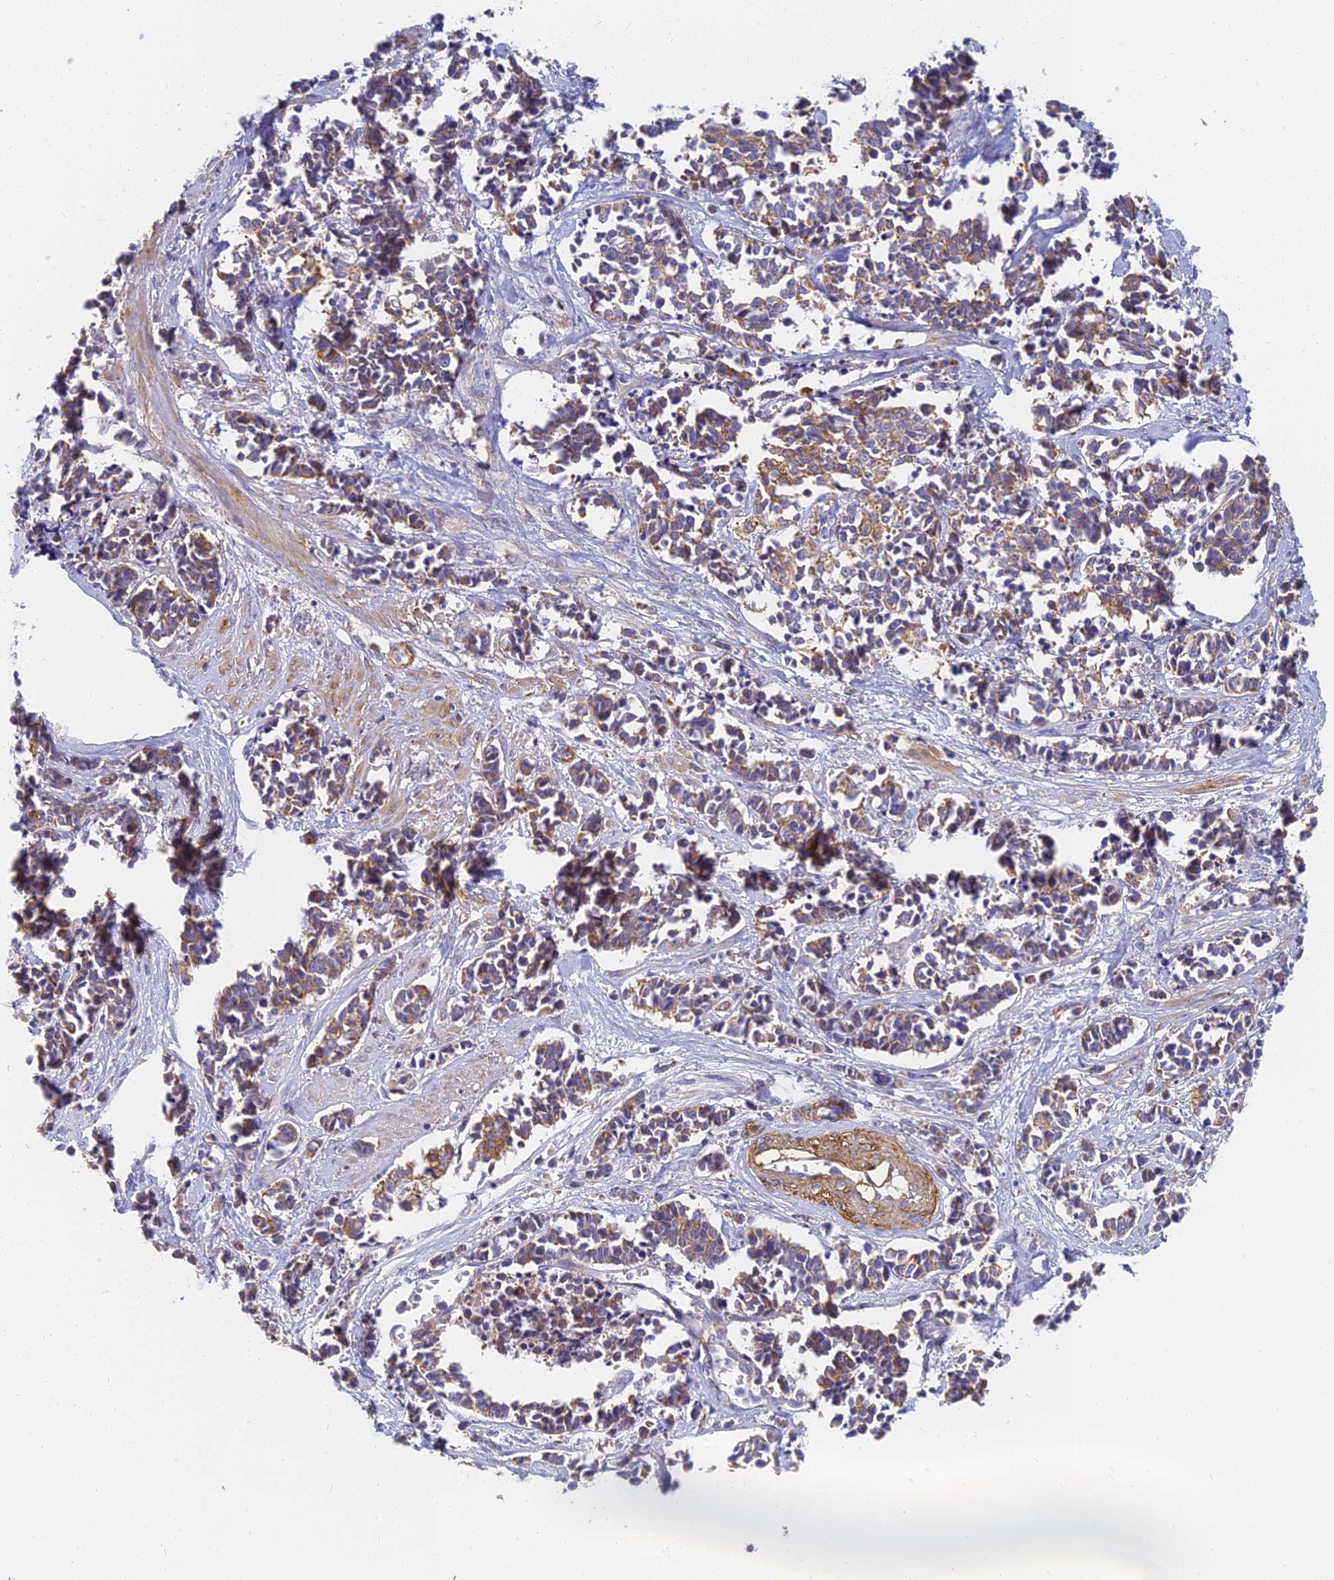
{"staining": {"intensity": "moderate", "quantity": ">75%", "location": "cytoplasmic/membranous"}, "tissue": "cervical cancer", "cell_type": "Tumor cells", "image_type": "cancer", "snomed": [{"axis": "morphology", "description": "Normal tissue, NOS"}, {"axis": "morphology", "description": "Squamous cell carcinoma, NOS"}, {"axis": "topography", "description": "Cervix"}], "caption": "This histopathology image demonstrates IHC staining of human squamous cell carcinoma (cervical), with medium moderate cytoplasmic/membranous positivity in about >75% of tumor cells.", "gene": "MRPL15", "patient": {"sex": "female", "age": 35}}